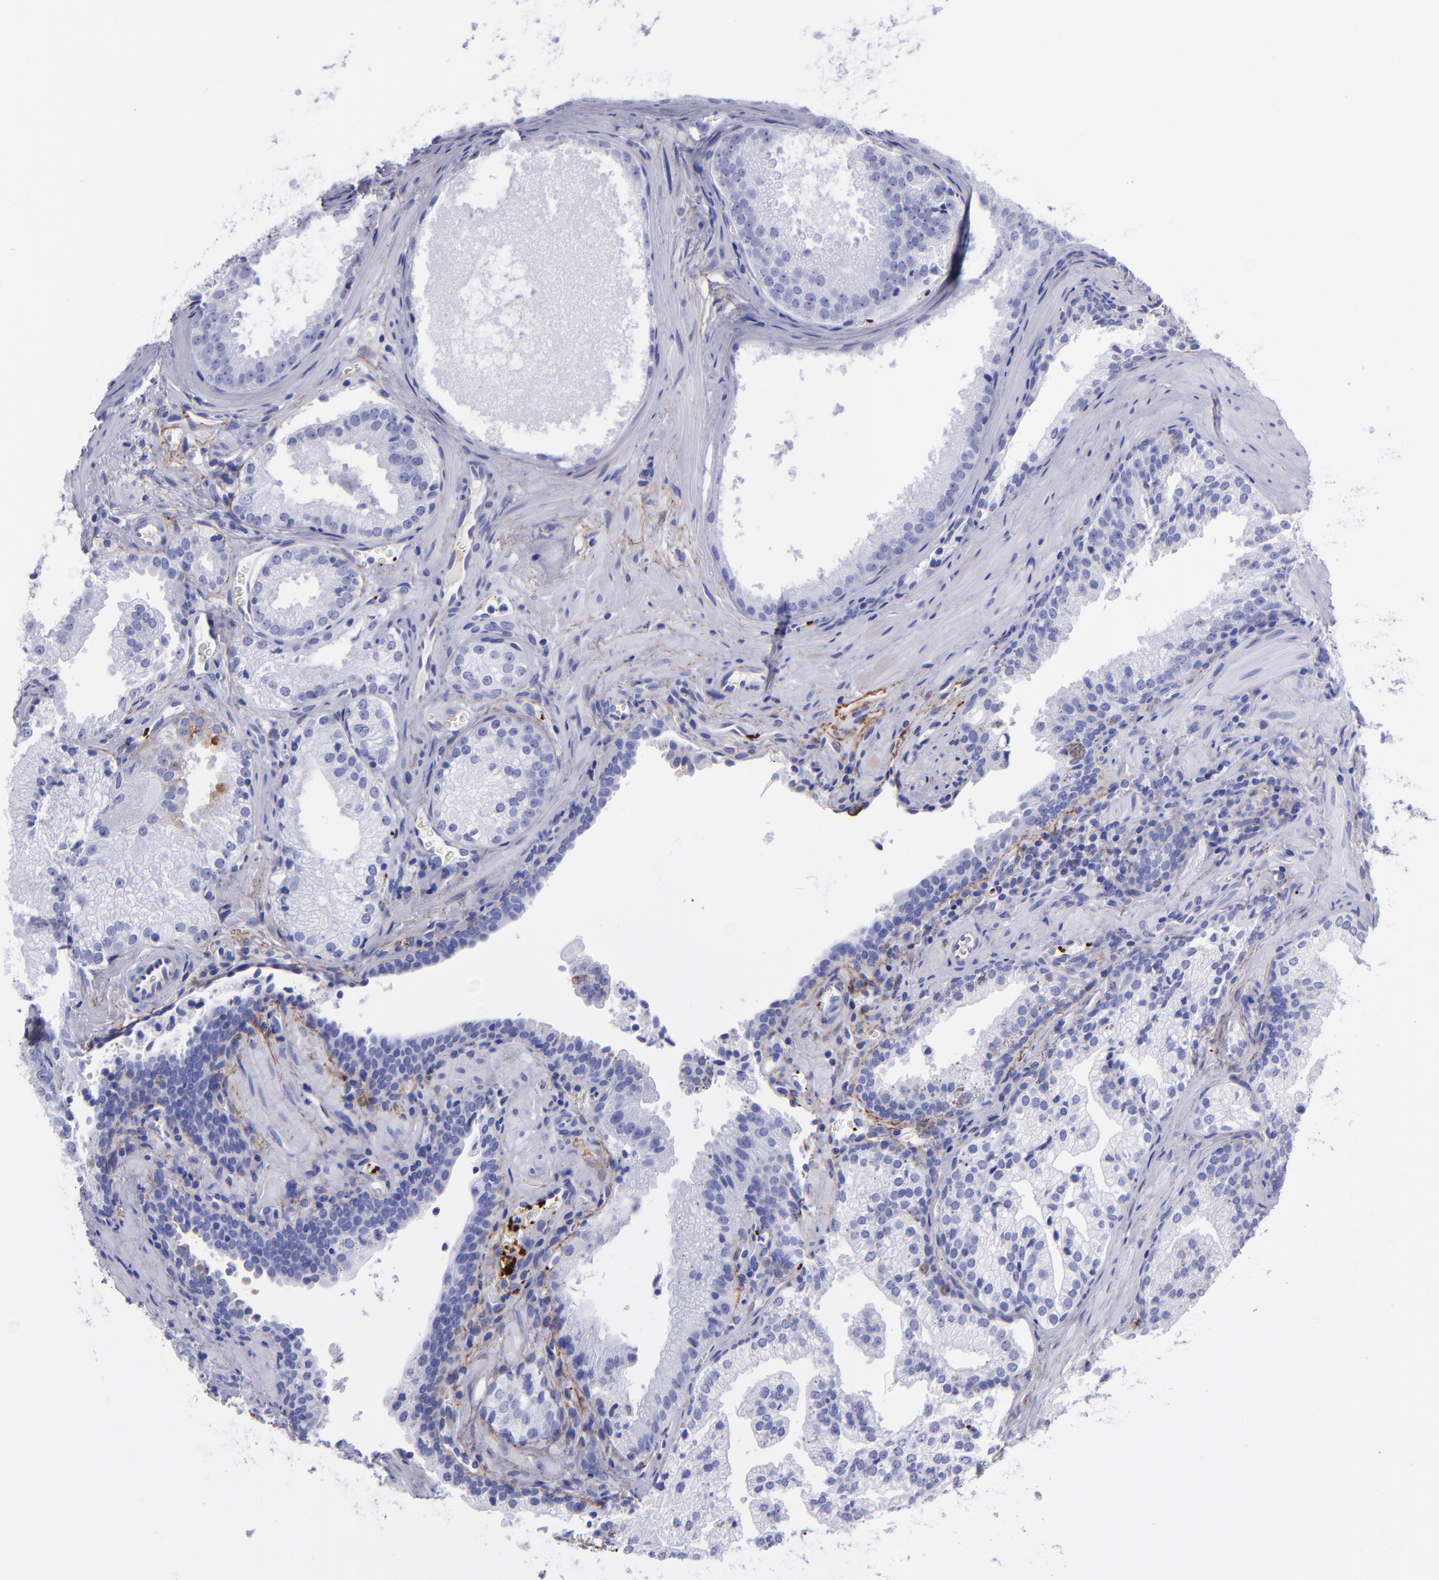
{"staining": {"intensity": "negative", "quantity": "none", "location": "none"}, "tissue": "prostate cancer", "cell_type": "Tumor cells", "image_type": "cancer", "snomed": [{"axis": "morphology", "description": "Adenocarcinoma, Medium grade"}, {"axis": "topography", "description": "Prostate"}], "caption": "Immunohistochemistry (IHC) image of medium-grade adenocarcinoma (prostate) stained for a protein (brown), which displays no expression in tumor cells.", "gene": "EFCAB13", "patient": {"sex": "male", "age": 64}}